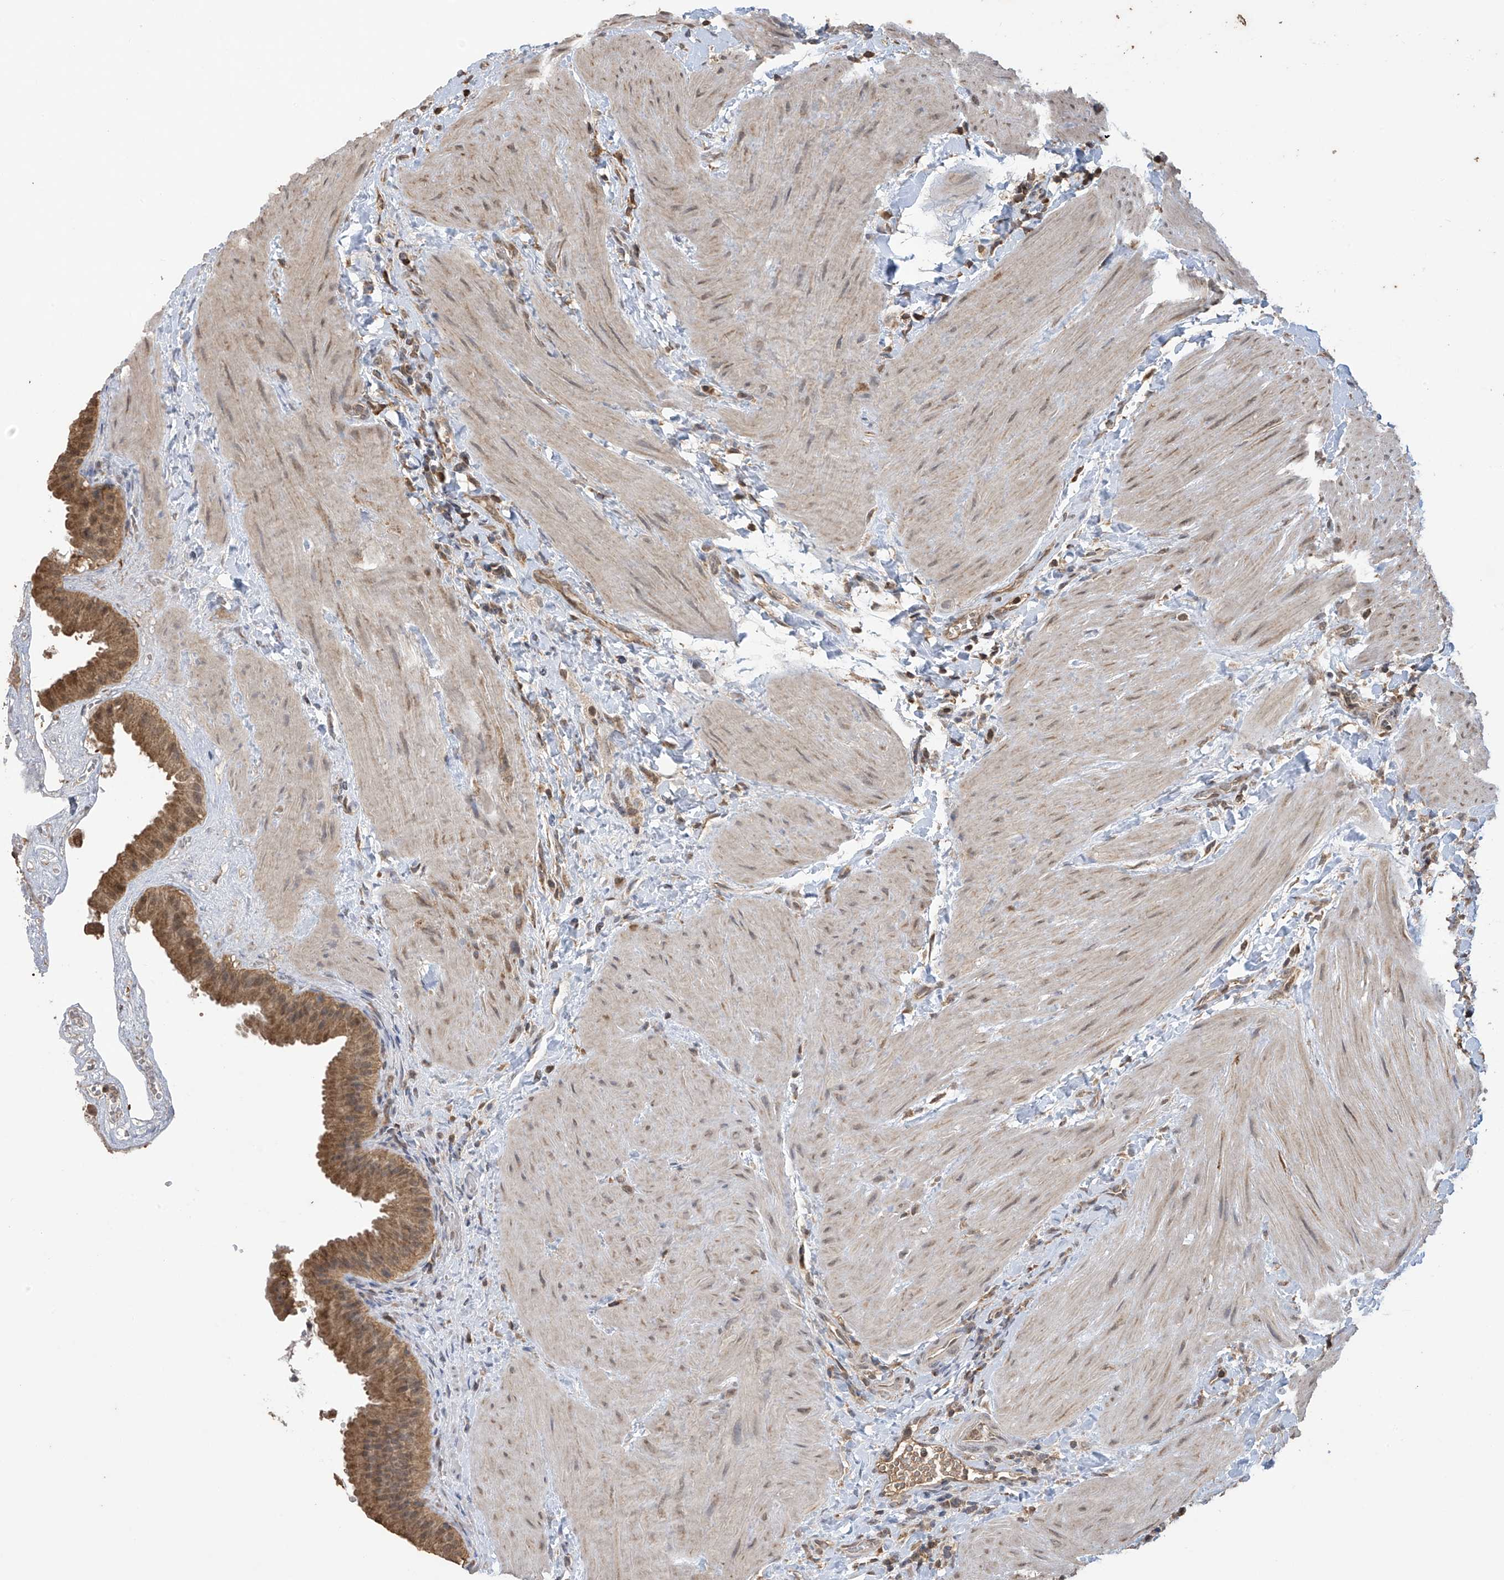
{"staining": {"intensity": "moderate", "quantity": ">75%", "location": "cytoplasmic/membranous,nuclear"}, "tissue": "gallbladder", "cell_type": "Glandular cells", "image_type": "normal", "snomed": [{"axis": "morphology", "description": "Normal tissue, NOS"}, {"axis": "topography", "description": "Gallbladder"}], "caption": "This histopathology image shows IHC staining of benign gallbladder, with medium moderate cytoplasmic/membranous,nuclear expression in approximately >75% of glandular cells.", "gene": "PNPT1", "patient": {"sex": "male", "age": 55}}